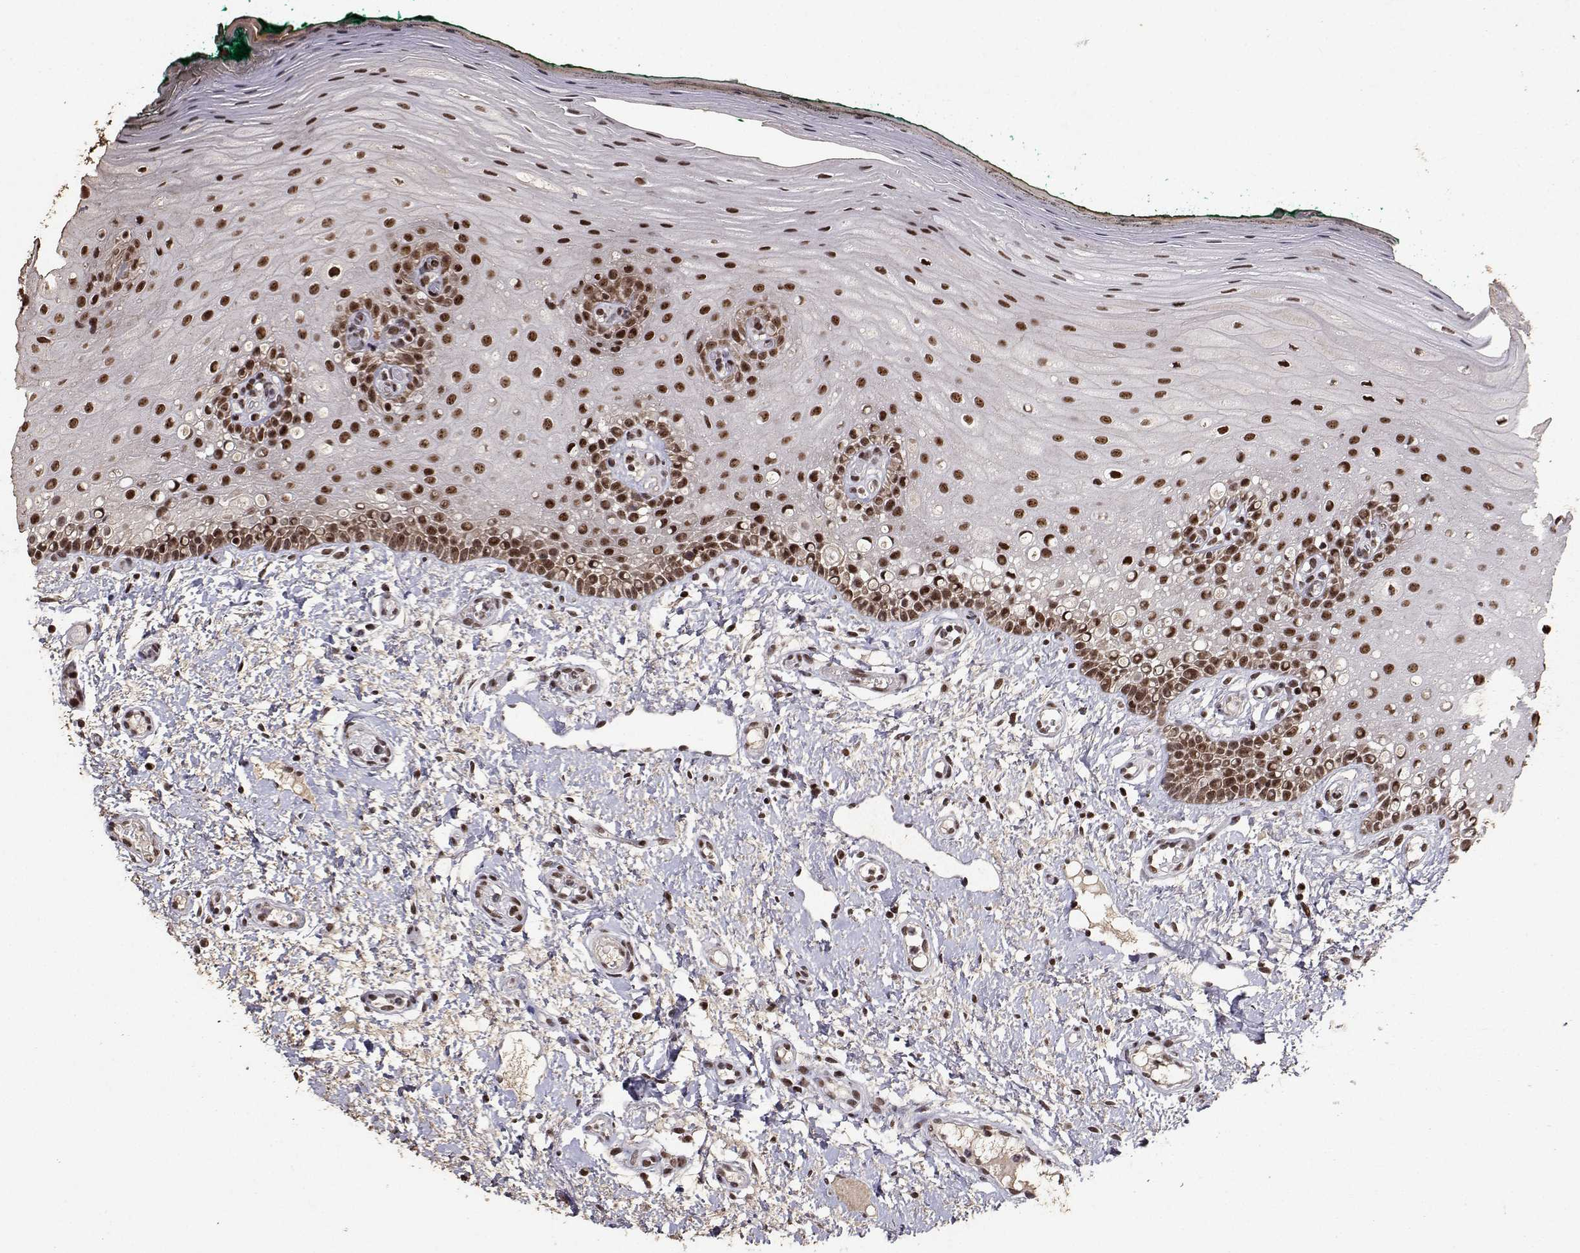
{"staining": {"intensity": "strong", "quantity": ">75%", "location": "nuclear"}, "tissue": "oral mucosa", "cell_type": "Squamous epithelial cells", "image_type": "normal", "snomed": [{"axis": "morphology", "description": "Normal tissue, NOS"}, {"axis": "topography", "description": "Oral tissue"}], "caption": "Protein expression analysis of benign oral mucosa exhibits strong nuclear positivity in approximately >75% of squamous epithelial cells.", "gene": "TOE1", "patient": {"sex": "female", "age": 83}}